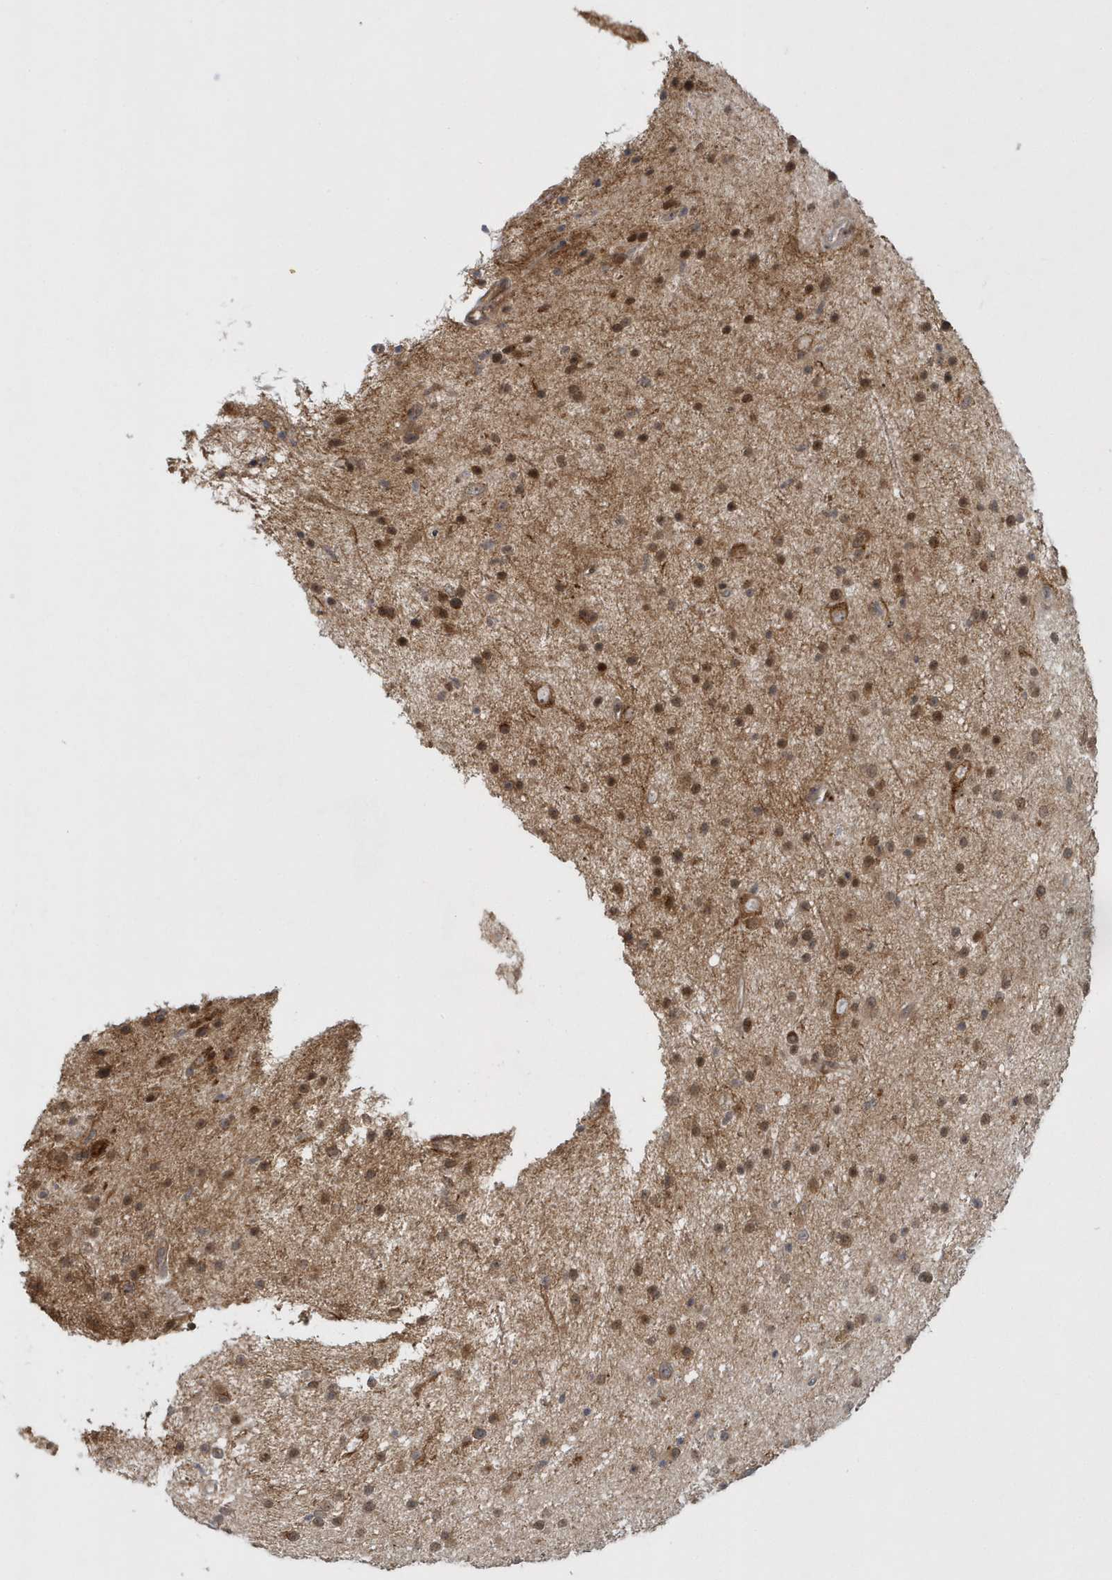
{"staining": {"intensity": "moderate", "quantity": ">75%", "location": "cytoplasmic/membranous,nuclear"}, "tissue": "glioma", "cell_type": "Tumor cells", "image_type": "cancer", "snomed": [{"axis": "morphology", "description": "Glioma, malignant, Low grade"}, {"axis": "topography", "description": "Cerebral cortex"}], "caption": "DAB immunohistochemical staining of glioma displays moderate cytoplasmic/membranous and nuclear protein positivity in about >75% of tumor cells.", "gene": "ATG4A", "patient": {"sex": "female", "age": 39}}